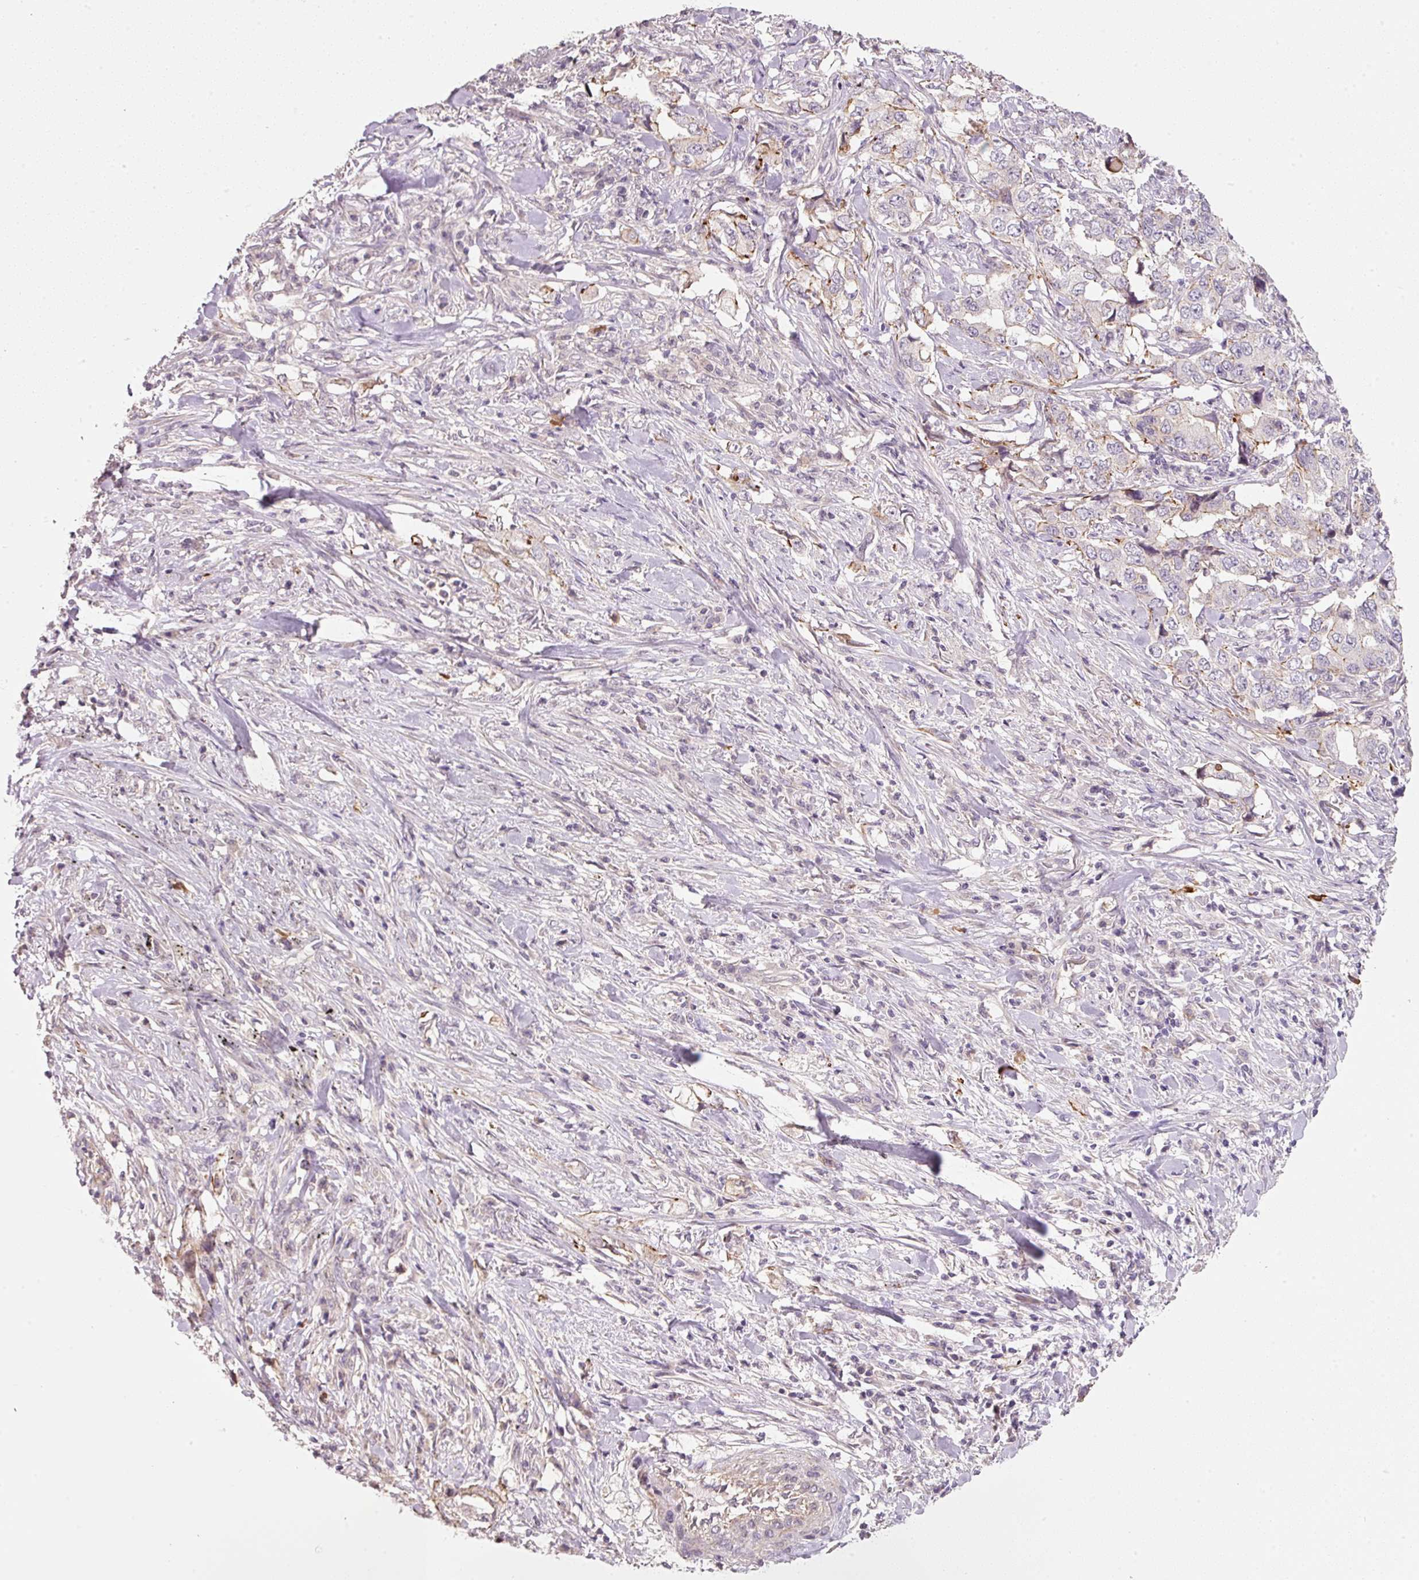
{"staining": {"intensity": "moderate", "quantity": "<25%", "location": "cytoplasmic/membranous"}, "tissue": "lung cancer", "cell_type": "Tumor cells", "image_type": "cancer", "snomed": [{"axis": "morphology", "description": "Adenocarcinoma, NOS"}, {"axis": "topography", "description": "Lung"}], "caption": "Immunohistochemistry (DAB) staining of human lung adenocarcinoma exhibits moderate cytoplasmic/membranous protein positivity in about <25% of tumor cells. (Stains: DAB in brown, nuclei in blue, Microscopy: brightfield microscopy at high magnification).", "gene": "TIRAP", "patient": {"sex": "female", "age": 51}}